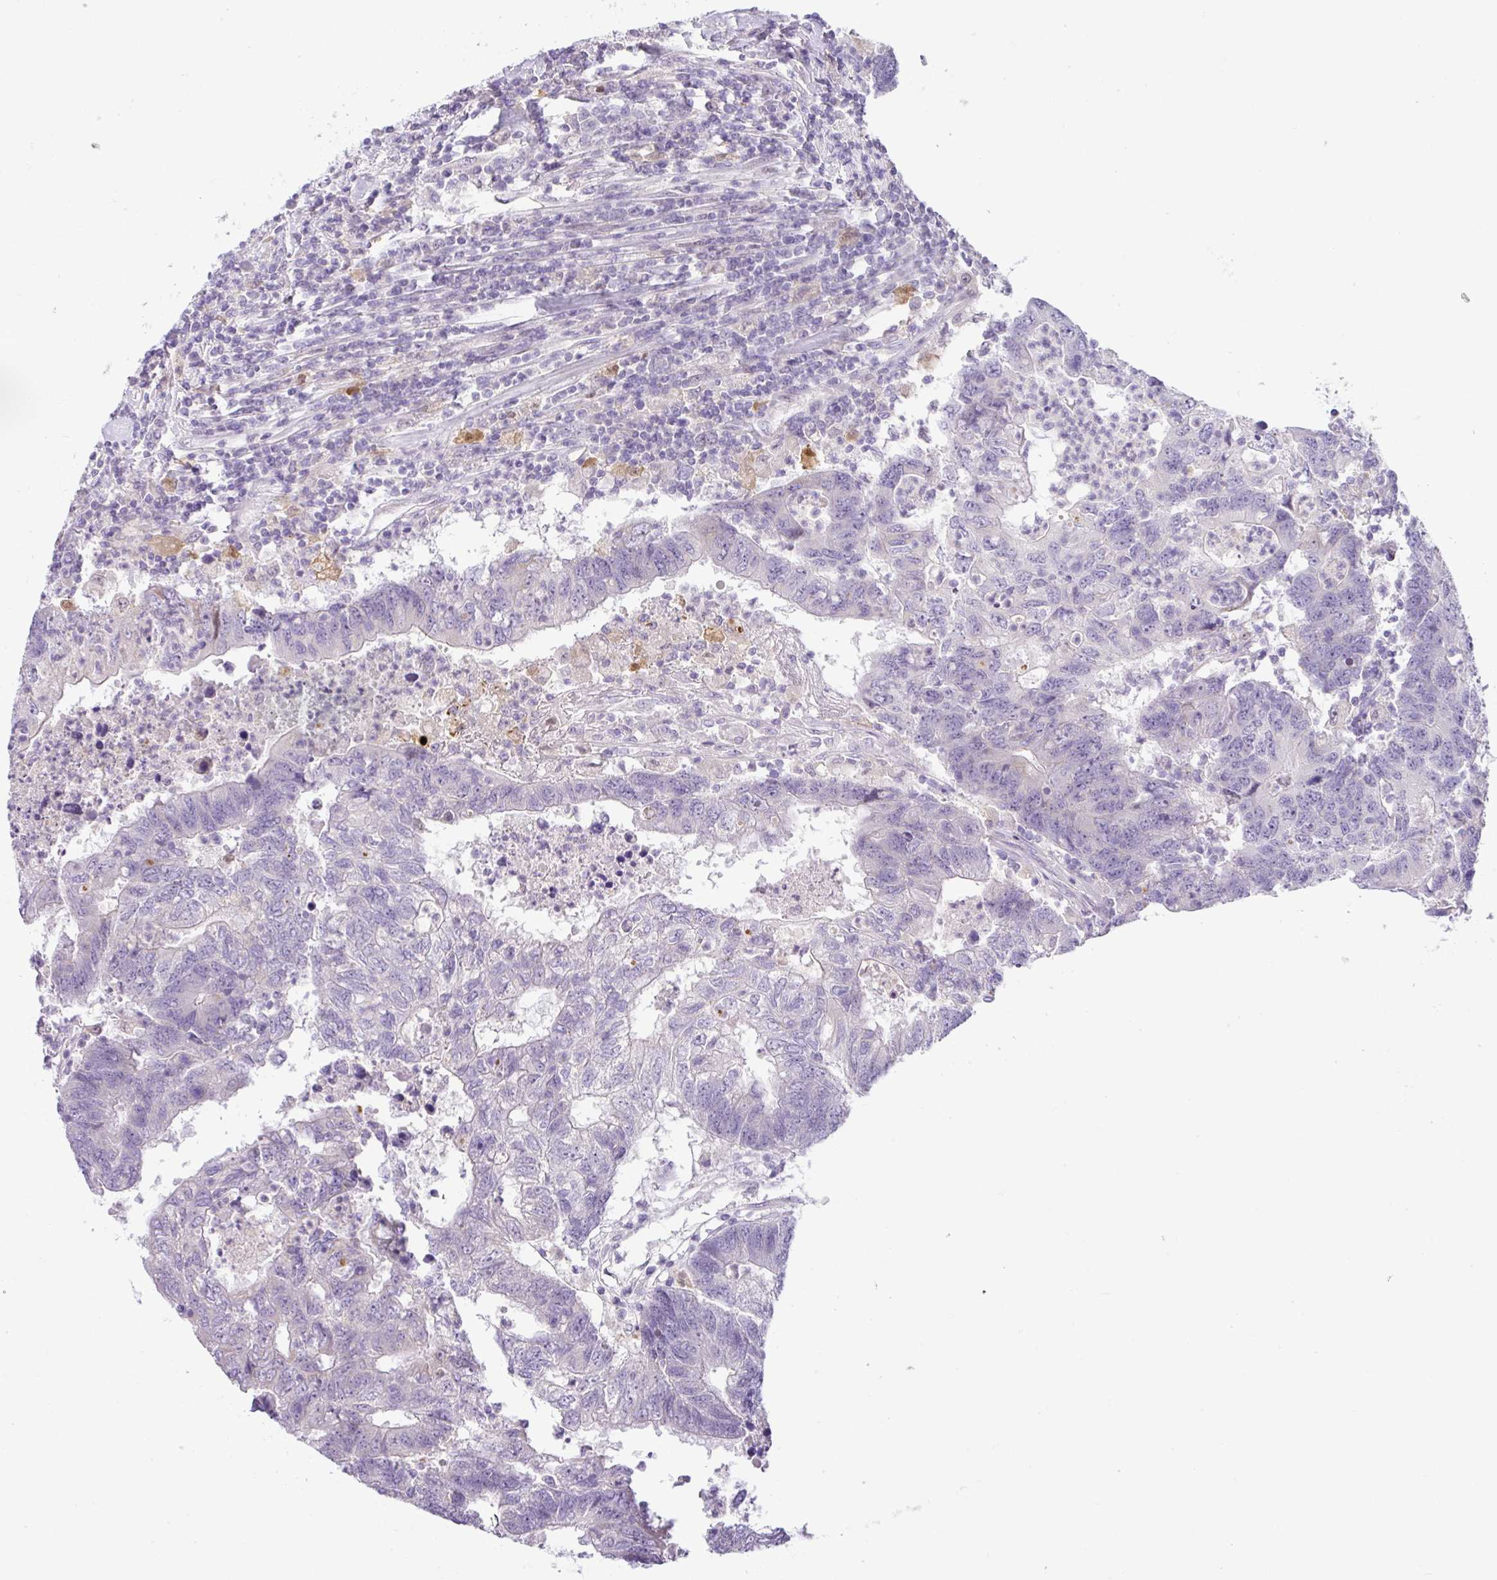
{"staining": {"intensity": "negative", "quantity": "none", "location": "none"}, "tissue": "colorectal cancer", "cell_type": "Tumor cells", "image_type": "cancer", "snomed": [{"axis": "morphology", "description": "Adenocarcinoma, NOS"}, {"axis": "topography", "description": "Colon"}], "caption": "A photomicrograph of human adenocarcinoma (colorectal) is negative for staining in tumor cells.", "gene": "HMCN2", "patient": {"sex": "female", "age": 48}}